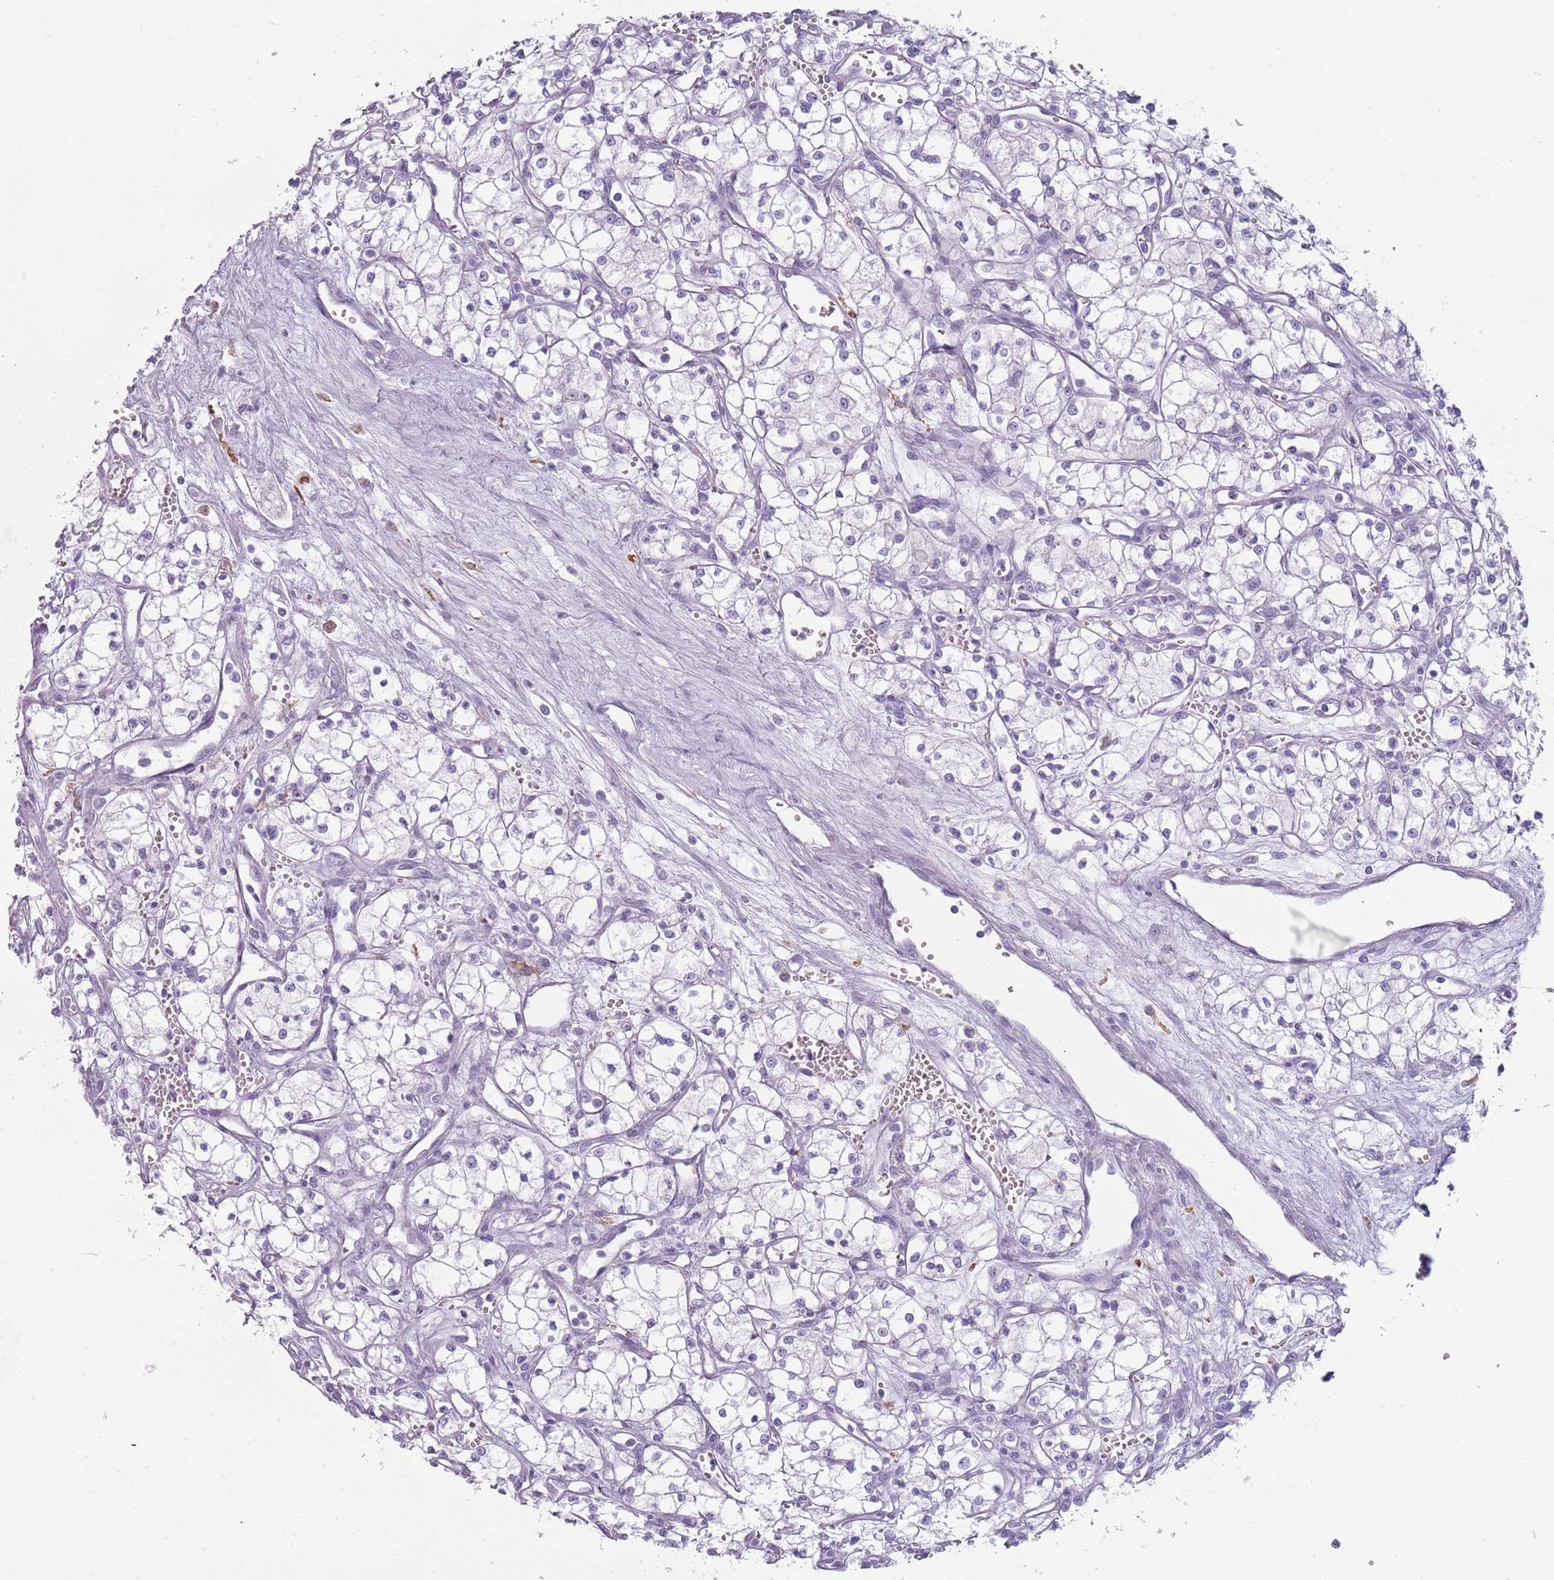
{"staining": {"intensity": "negative", "quantity": "none", "location": "none"}, "tissue": "renal cancer", "cell_type": "Tumor cells", "image_type": "cancer", "snomed": [{"axis": "morphology", "description": "Adenocarcinoma, NOS"}, {"axis": "topography", "description": "Kidney"}], "caption": "Image shows no significant protein positivity in tumor cells of renal adenocarcinoma. (DAB immunohistochemistry (IHC), high magnification).", "gene": "COLEC12", "patient": {"sex": "male", "age": 59}}